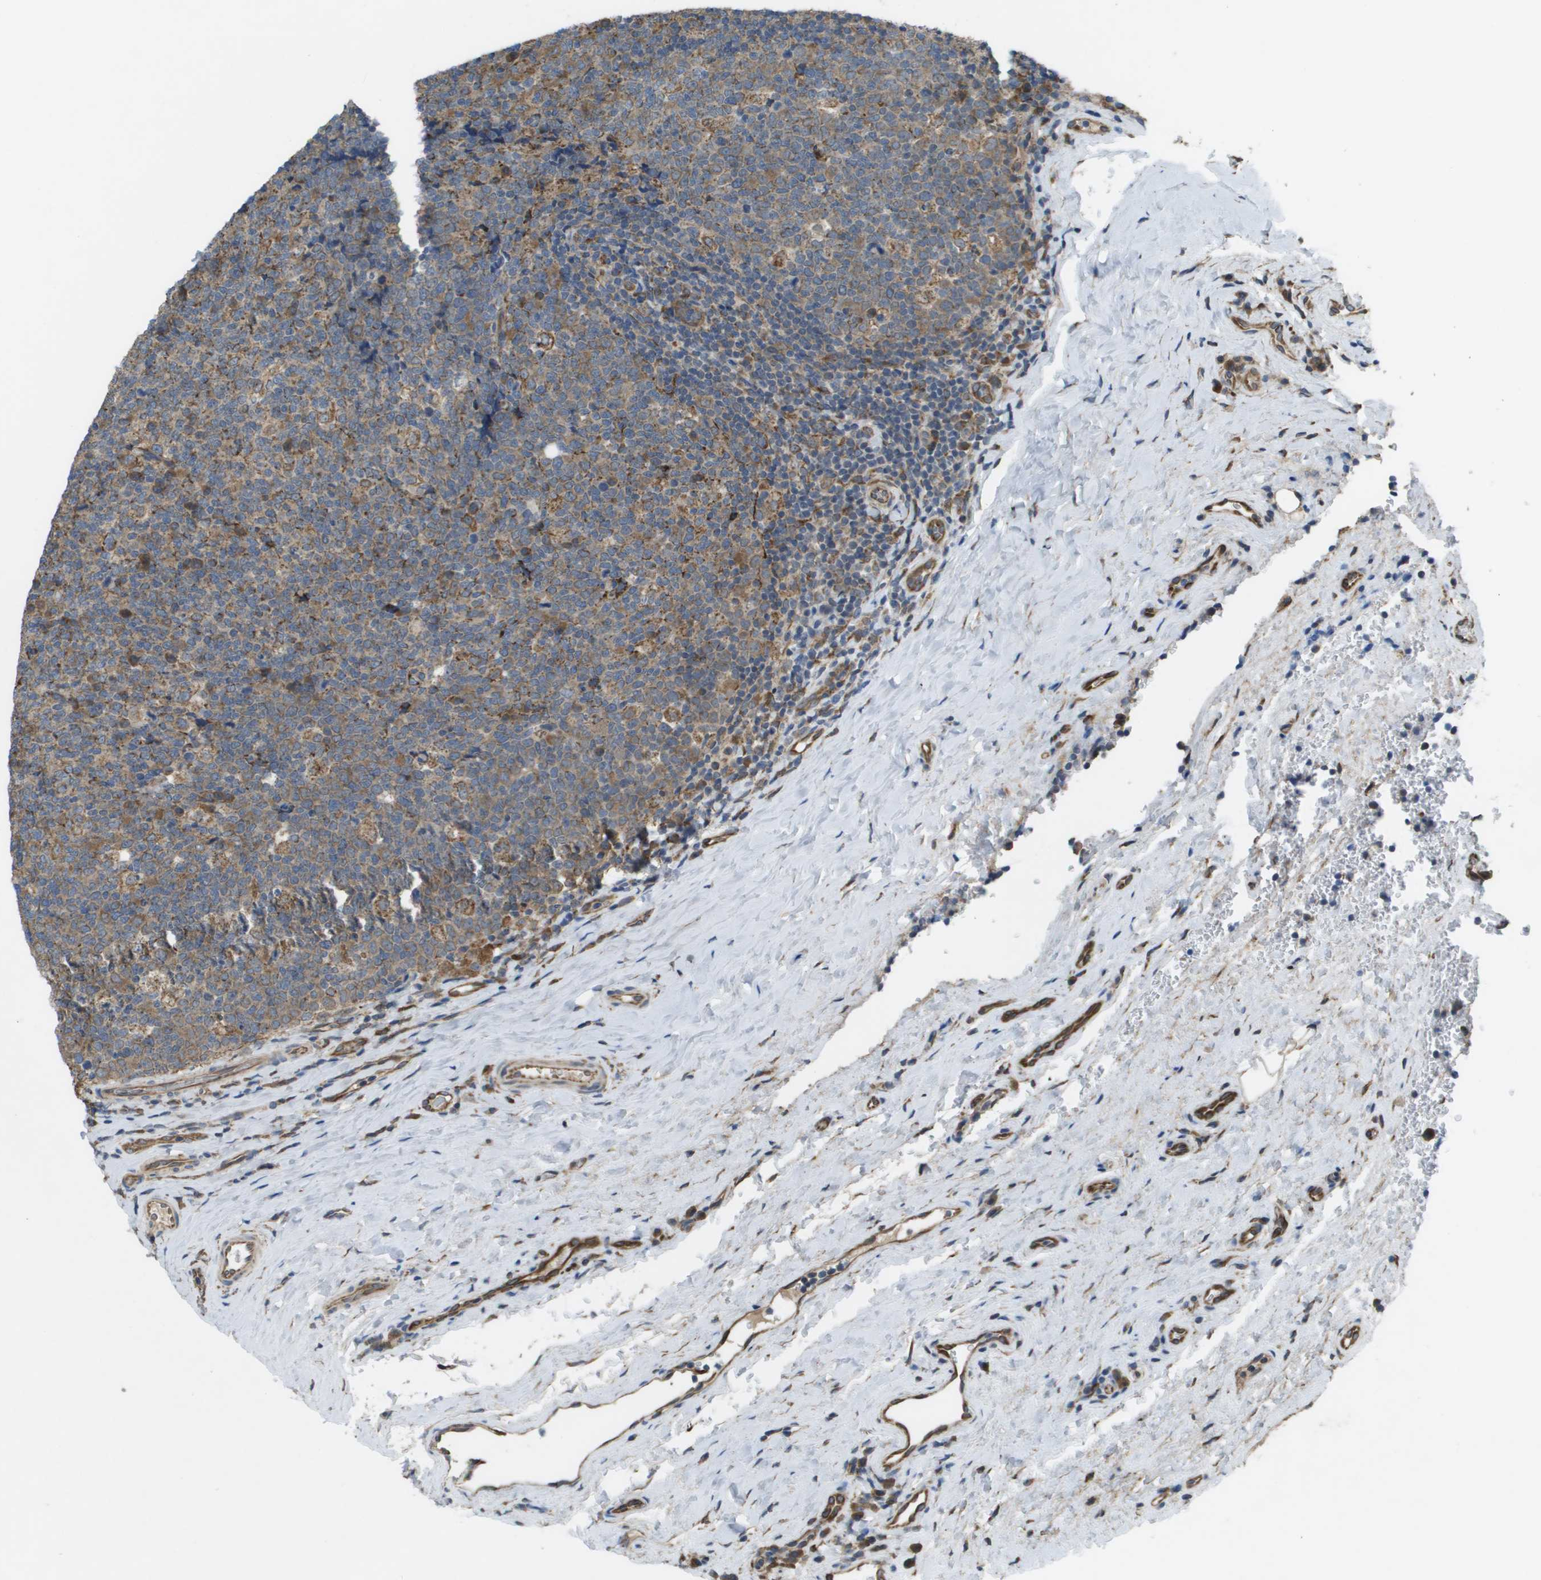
{"staining": {"intensity": "weak", "quantity": "<25%", "location": "cytoplasmic/membranous"}, "tissue": "tonsil", "cell_type": "Germinal center cells", "image_type": "normal", "snomed": [{"axis": "morphology", "description": "Normal tissue, NOS"}, {"axis": "topography", "description": "Tonsil"}], "caption": "Germinal center cells show no significant expression in benign tonsil. The staining was performed using DAB to visualize the protein expression in brown, while the nuclei were stained in blue with hematoxylin (Magnification: 20x).", "gene": "CLCN2", "patient": {"sex": "male", "age": 17}}